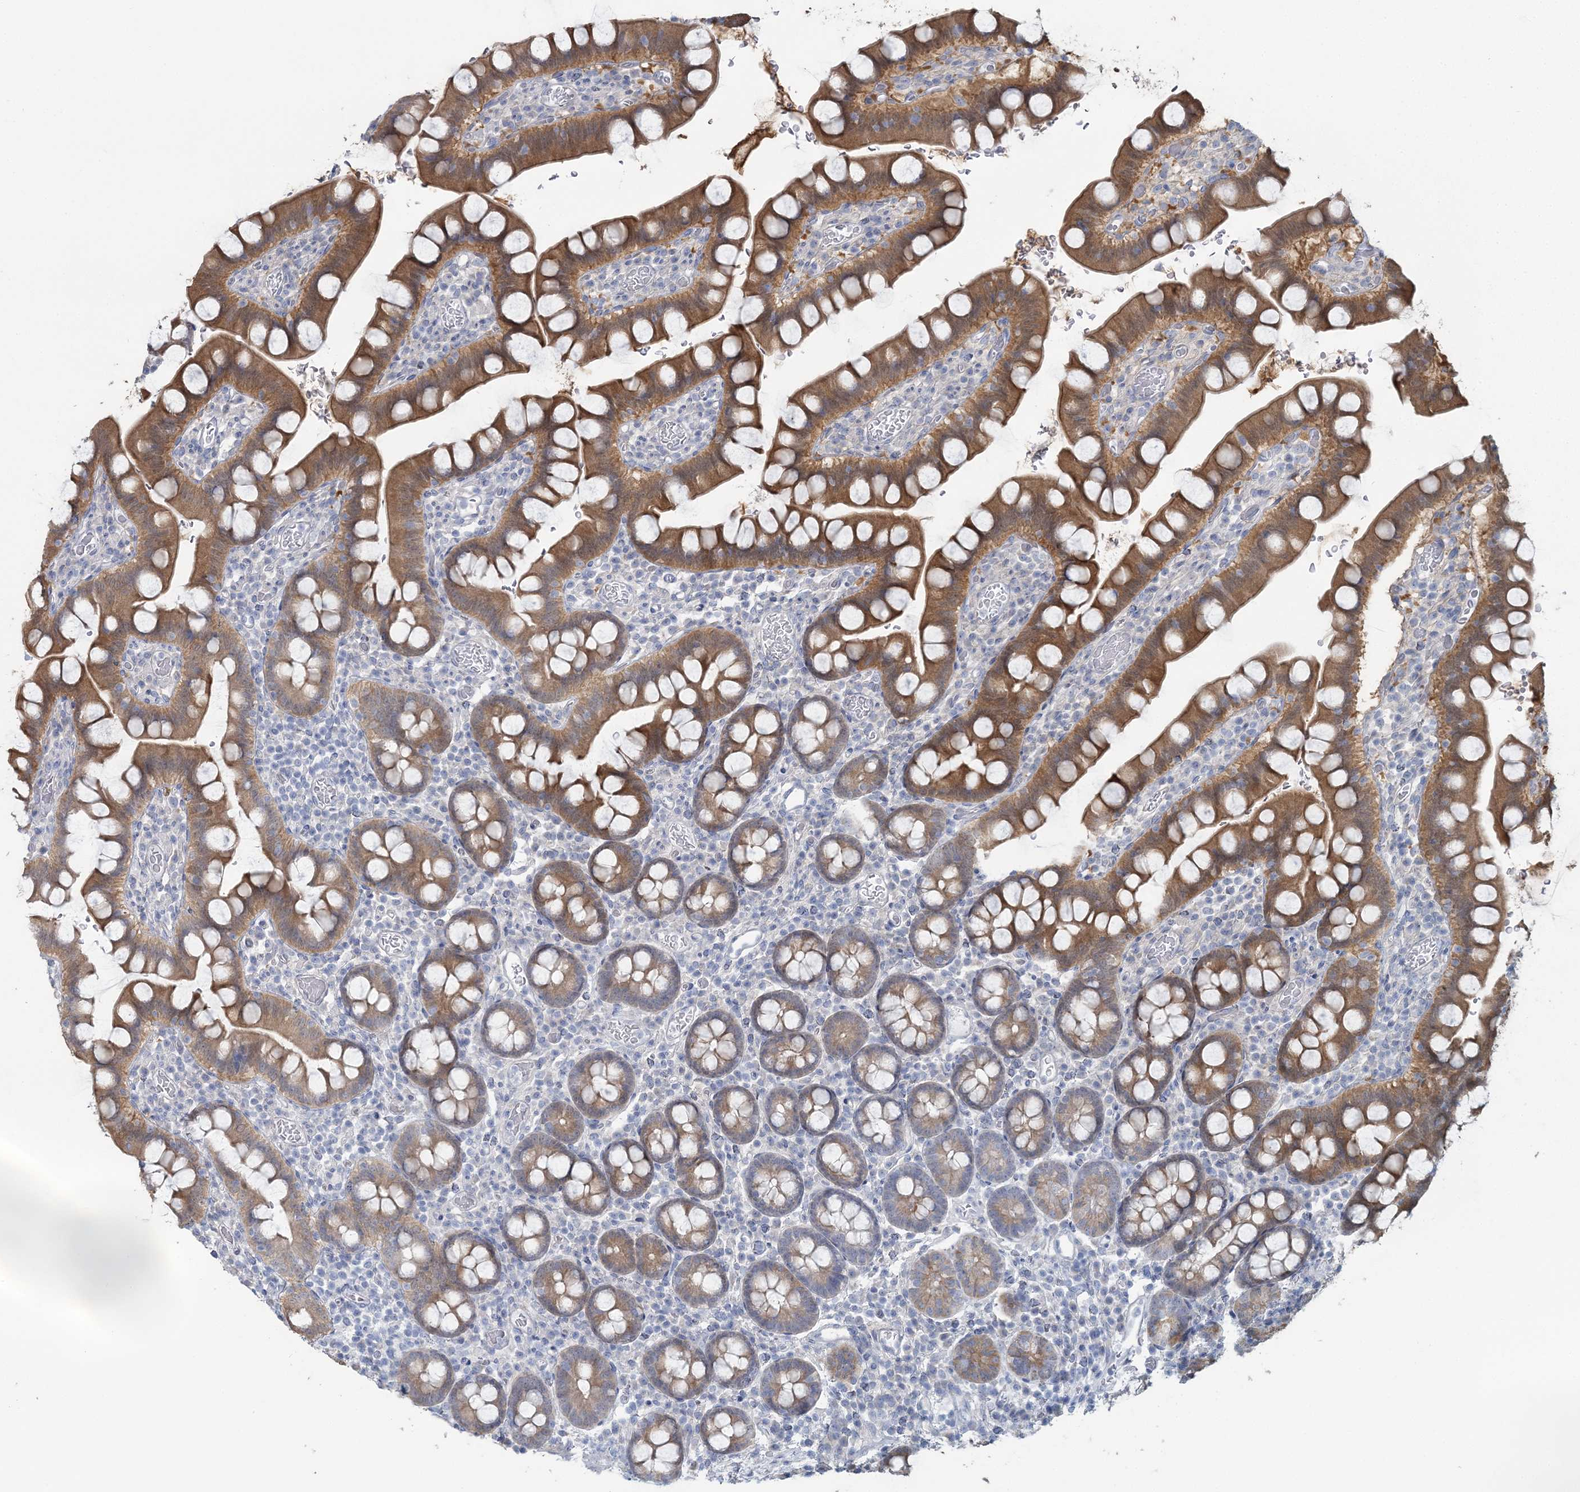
{"staining": {"intensity": "moderate", "quantity": ">75%", "location": "cytoplasmic/membranous"}, "tissue": "small intestine", "cell_type": "Glandular cells", "image_type": "normal", "snomed": [{"axis": "morphology", "description": "Normal tissue, NOS"}, {"axis": "topography", "description": "Stomach, upper"}, {"axis": "topography", "description": "Stomach, lower"}, {"axis": "topography", "description": "Small intestine"}], "caption": "Small intestine was stained to show a protein in brown. There is medium levels of moderate cytoplasmic/membranous staining in approximately >75% of glandular cells. The protein of interest is stained brown, and the nuclei are stained in blue (DAB IHC with brightfield microscopy, high magnification).", "gene": "CMBL", "patient": {"sex": "male", "age": 68}}